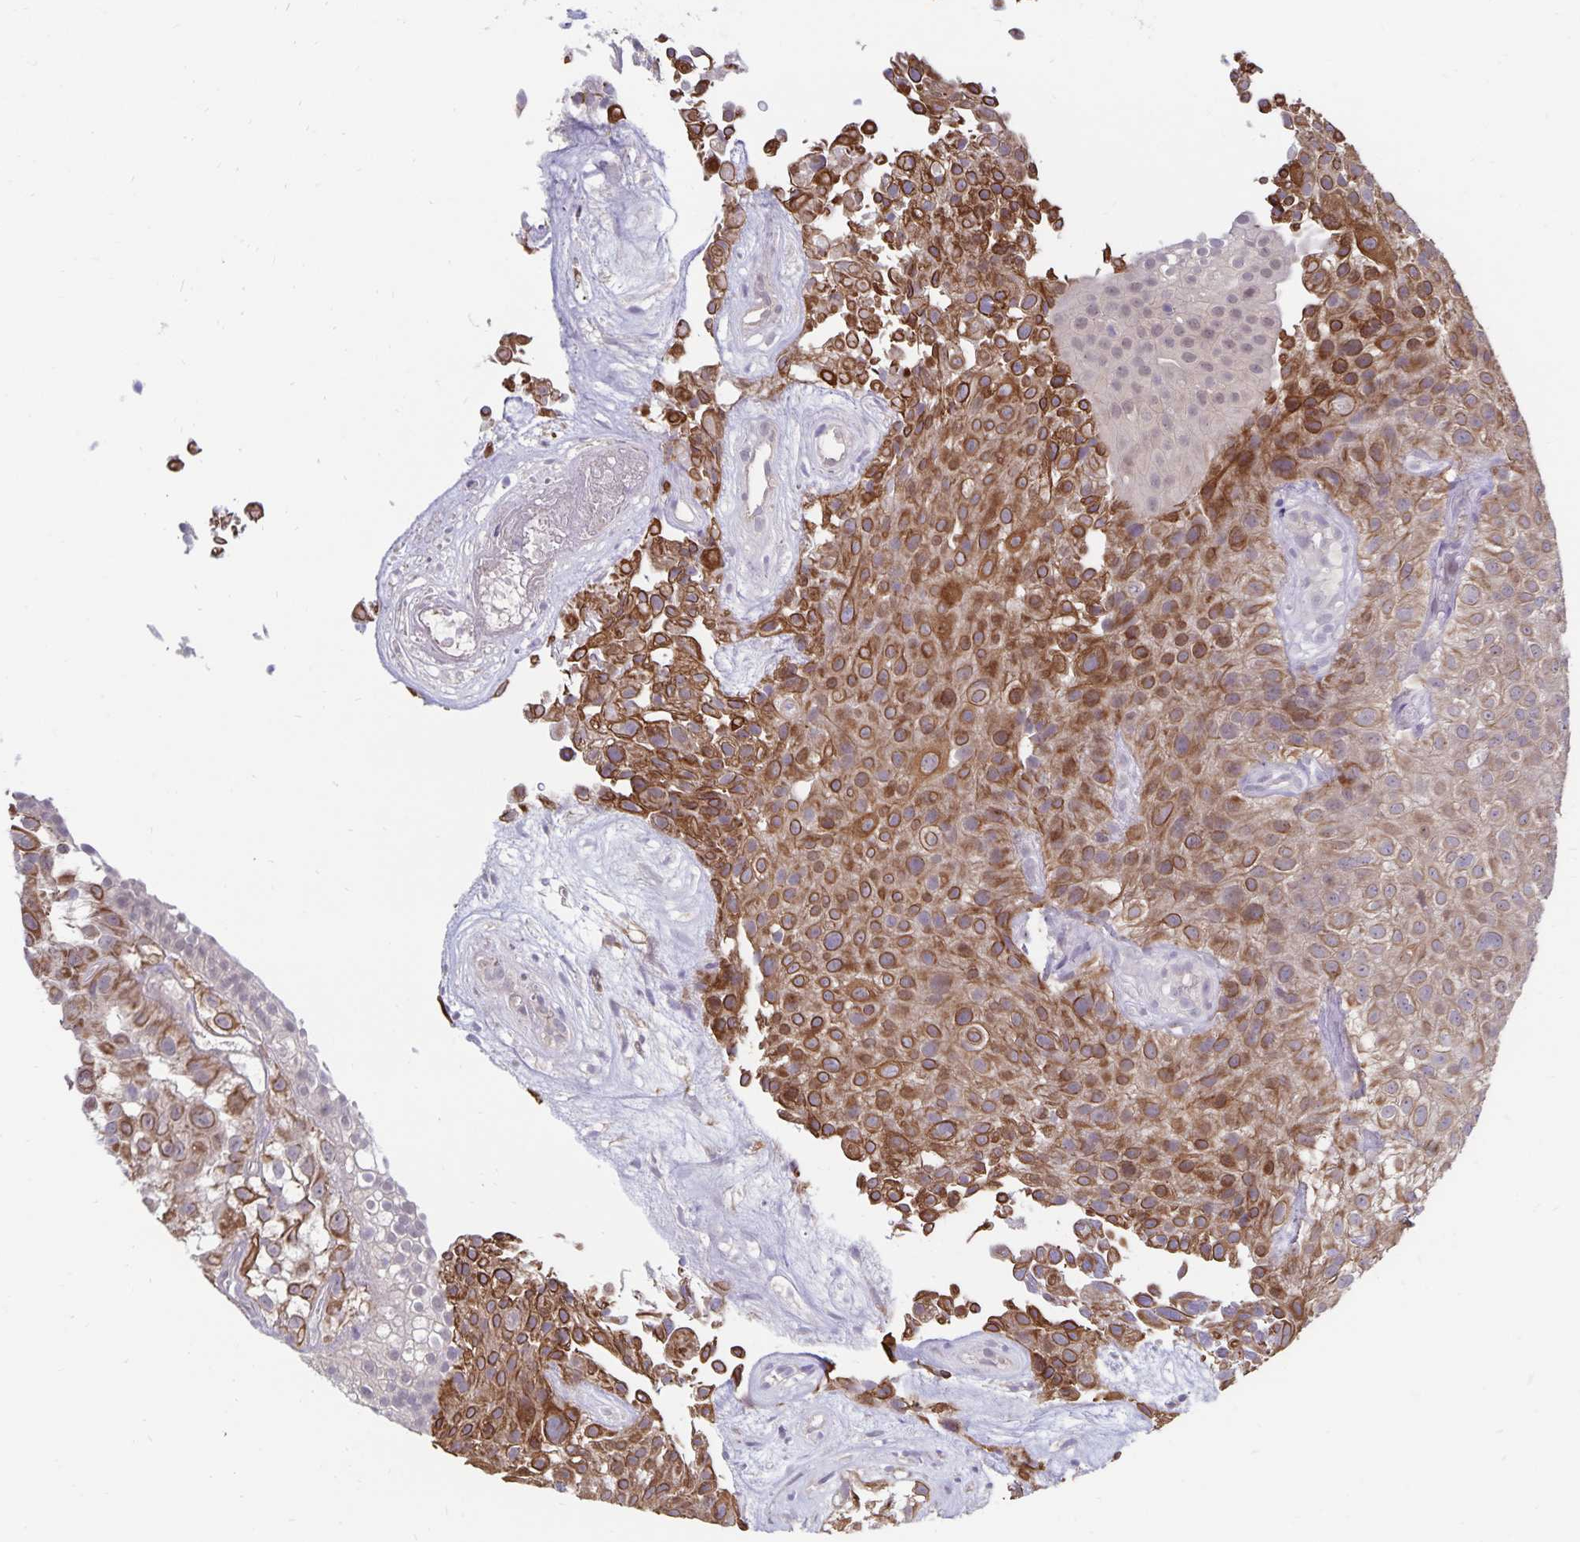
{"staining": {"intensity": "moderate", "quantity": ">75%", "location": "cytoplasmic/membranous"}, "tissue": "urothelial cancer", "cell_type": "Tumor cells", "image_type": "cancer", "snomed": [{"axis": "morphology", "description": "Urothelial carcinoma, High grade"}, {"axis": "topography", "description": "Urinary bladder"}], "caption": "Immunohistochemistry (IHC) of urothelial cancer shows medium levels of moderate cytoplasmic/membranous staining in about >75% of tumor cells.", "gene": "CDKN2B", "patient": {"sex": "male", "age": 56}}